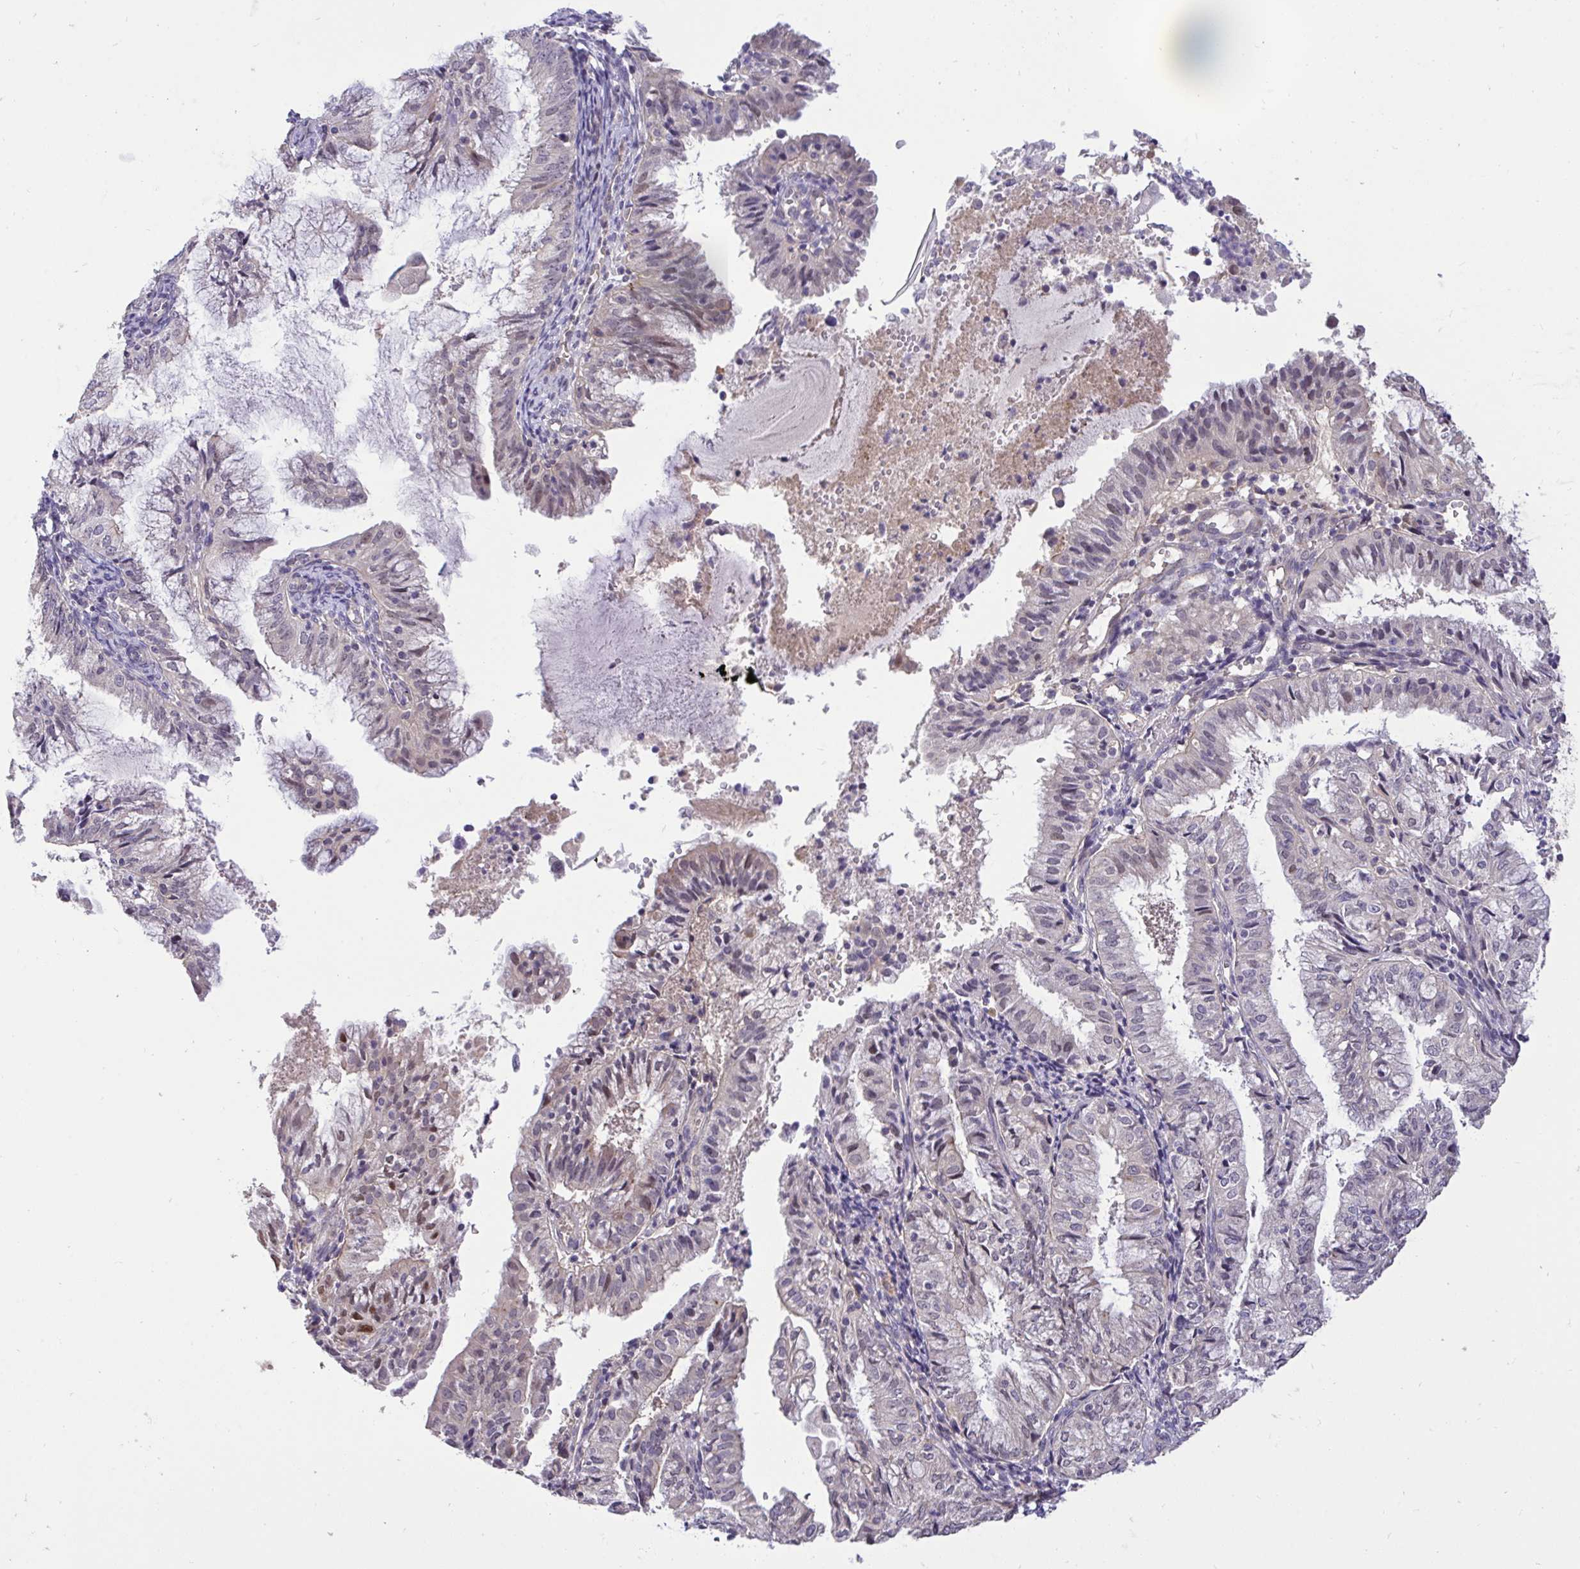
{"staining": {"intensity": "weak", "quantity": "<25%", "location": "cytoplasmic/membranous"}, "tissue": "endometrial cancer", "cell_type": "Tumor cells", "image_type": "cancer", "snomed": [{"axis": "morphology", "description": "Adenocarcinoma, NOS"}, {"axis": "topography", "description": "Endometrium"}], "caption": "A high-resolution histopathology image shows IHC staining of endometrial adenocarcinoma, which exhibits no significant expression in tumor cells.", "gene": "C19orf54", "patient": {"sex": "female", "age": 55}}